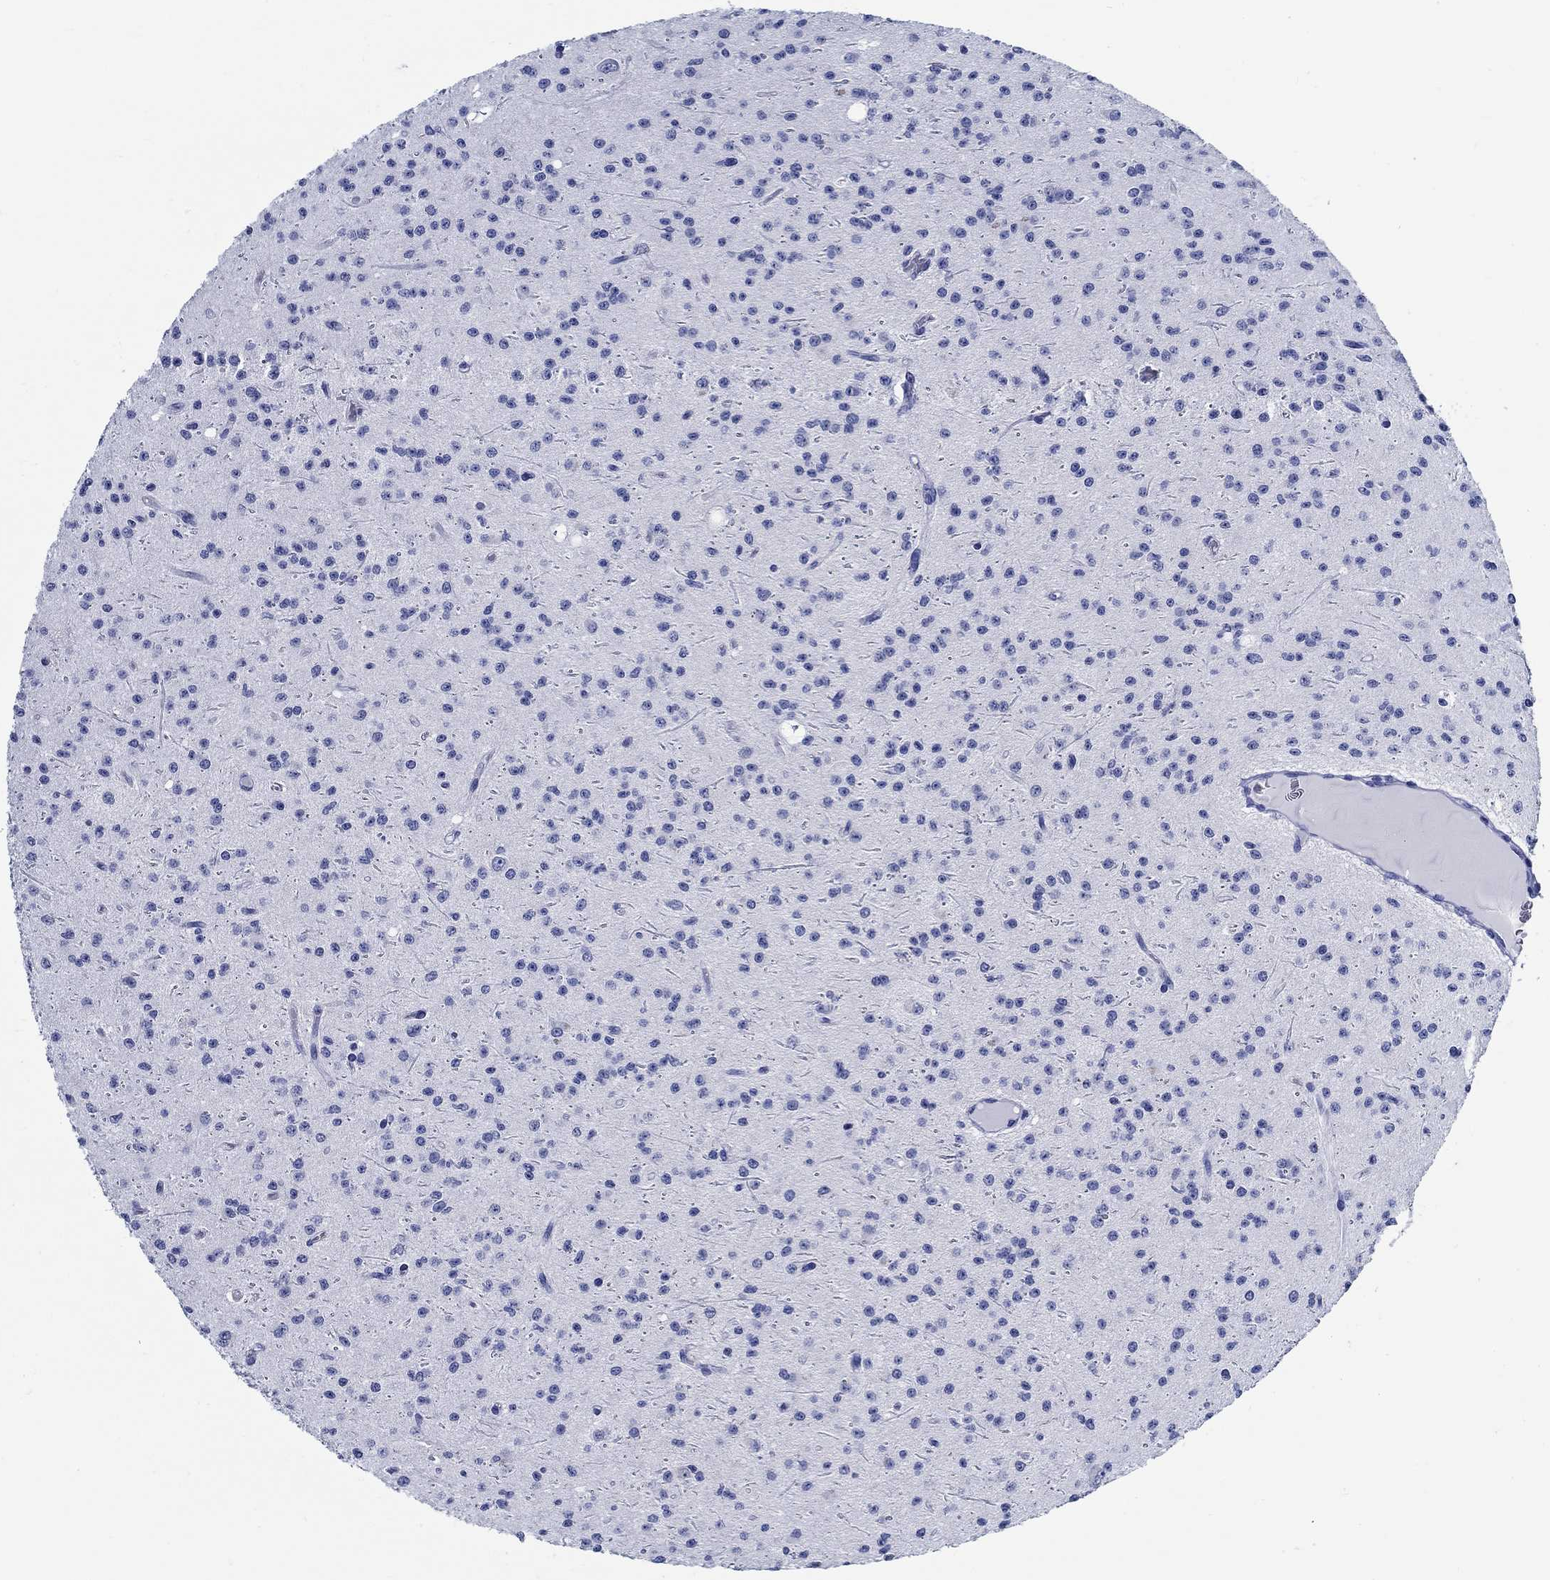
{"staining": {"intensity": "negative", "quantity": "none", "location": "none"}, "tissue": "glioma", "cell_type": "Tumor cells", "image_type": "cancer", "snomed": [{"axis": "morphology", "description": "Glioma, malignant, Low grade"}, {"axis": "topography", "description": "Brain"}], "caption": "IHC histopathology image of neoplastic tissue: glioma stained with DAB (3,3'-diaminobenzidine) reveals no significant protein expression in tumor cells. (DAB immunohistochemistry (IHC) visualized using brightfield microscopy, high magnification).", "gene": "RD3L", "patient": {"sex": "male", "age": 27}}